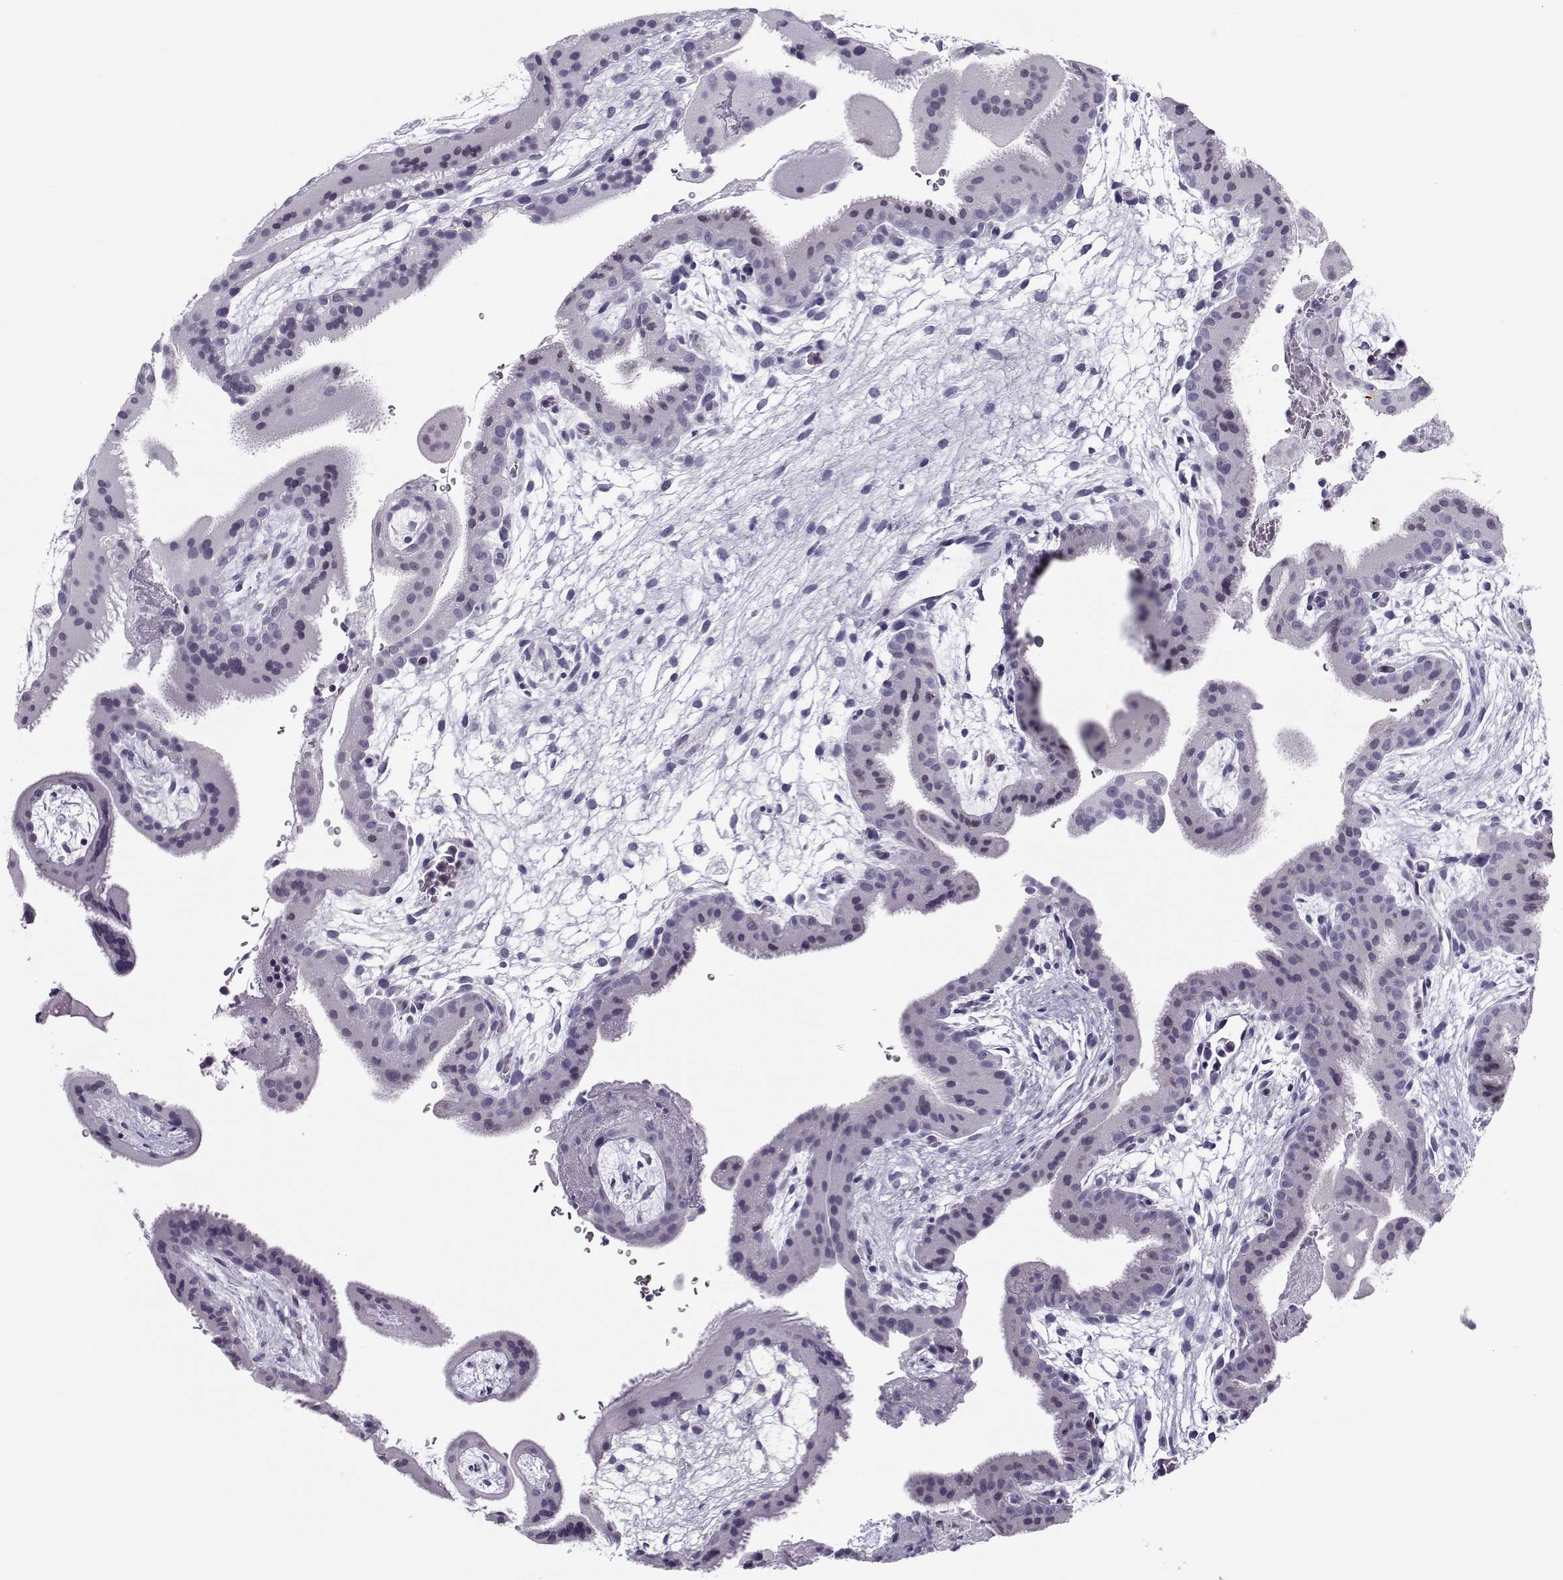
{"staining": {"intensity": "negative", "quantity": "none", "location": "none"}, "tissue": "placenta", "cell_type": "Decidual cells", "image_type": "normal", "snomed": [{"axis": "morphology", "description": "Normal tissue, NOS"}, {"axis": "topography", "description": "Placenta"}], "caption": "Micrograph shows no significant protein positivity in decidual cells of normal placenta. The staining is performed using DAB (3,3'-diaminobenzidine) brown chromogen with nuclei counter-stained in using hematoxylin.", "gene": "CFAP77", "patient": {"sex": "female", "age": 19}}